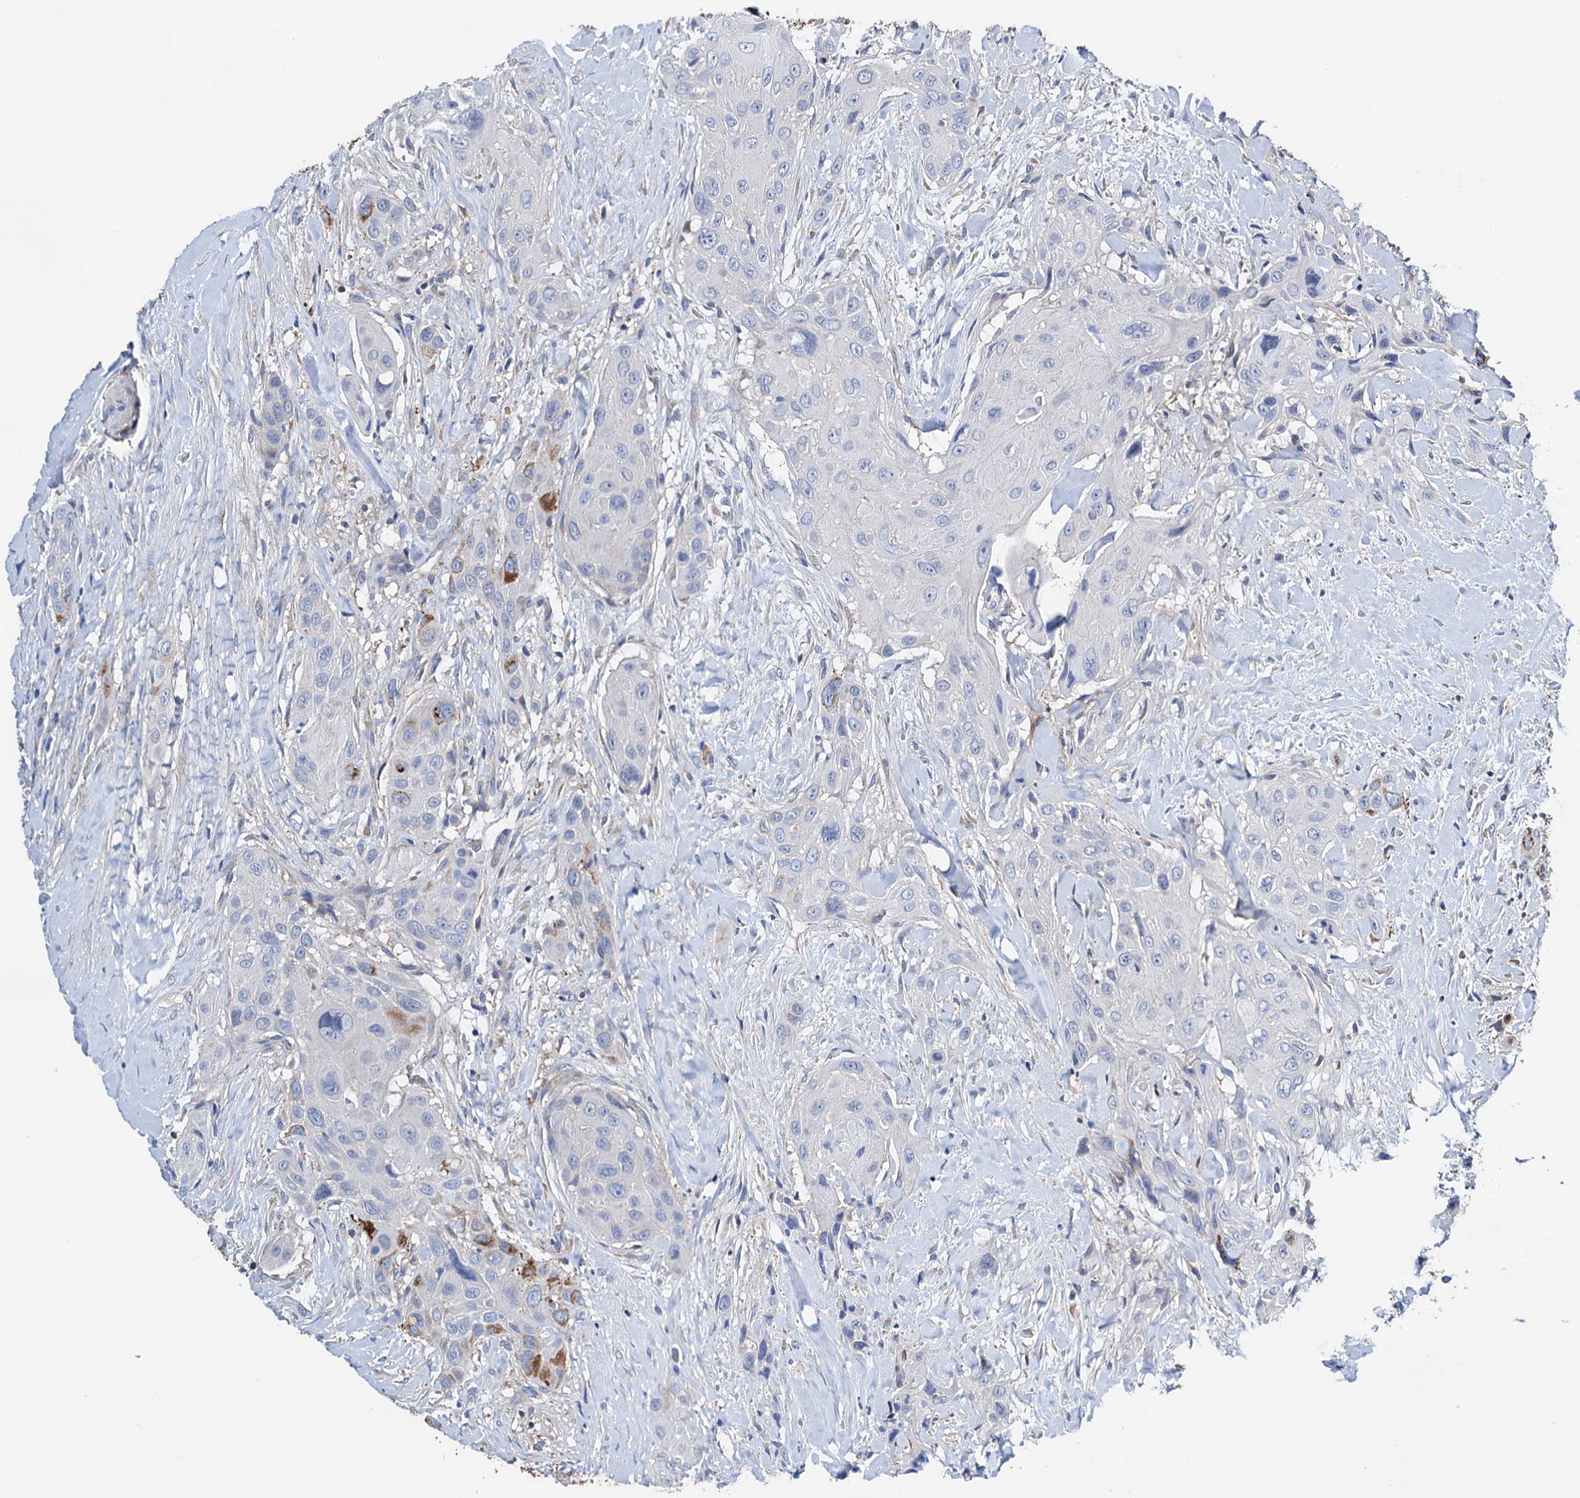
{"staining": {"intensity": "negative", "quantity": "none", "location": "none"}, "tissue": "head and neck cancer", "cell_type": "Tumor cells", "image_type": "cancer", "snomed": [{"axis": "morphology", "description": "Squamous cell carcinoma, NOS"}, {"axis": "topography", "description": "Head-Neck"}], "caption": "An immunohistochemistry (IHC) photomicrograph of head and neck squamous cell carcinoma is shown. There is no staining in tumor cells of head and neck squamous cell carcinoma.", "gene": "GCOM1", "patient": {"sex": "male", "age": 81}}